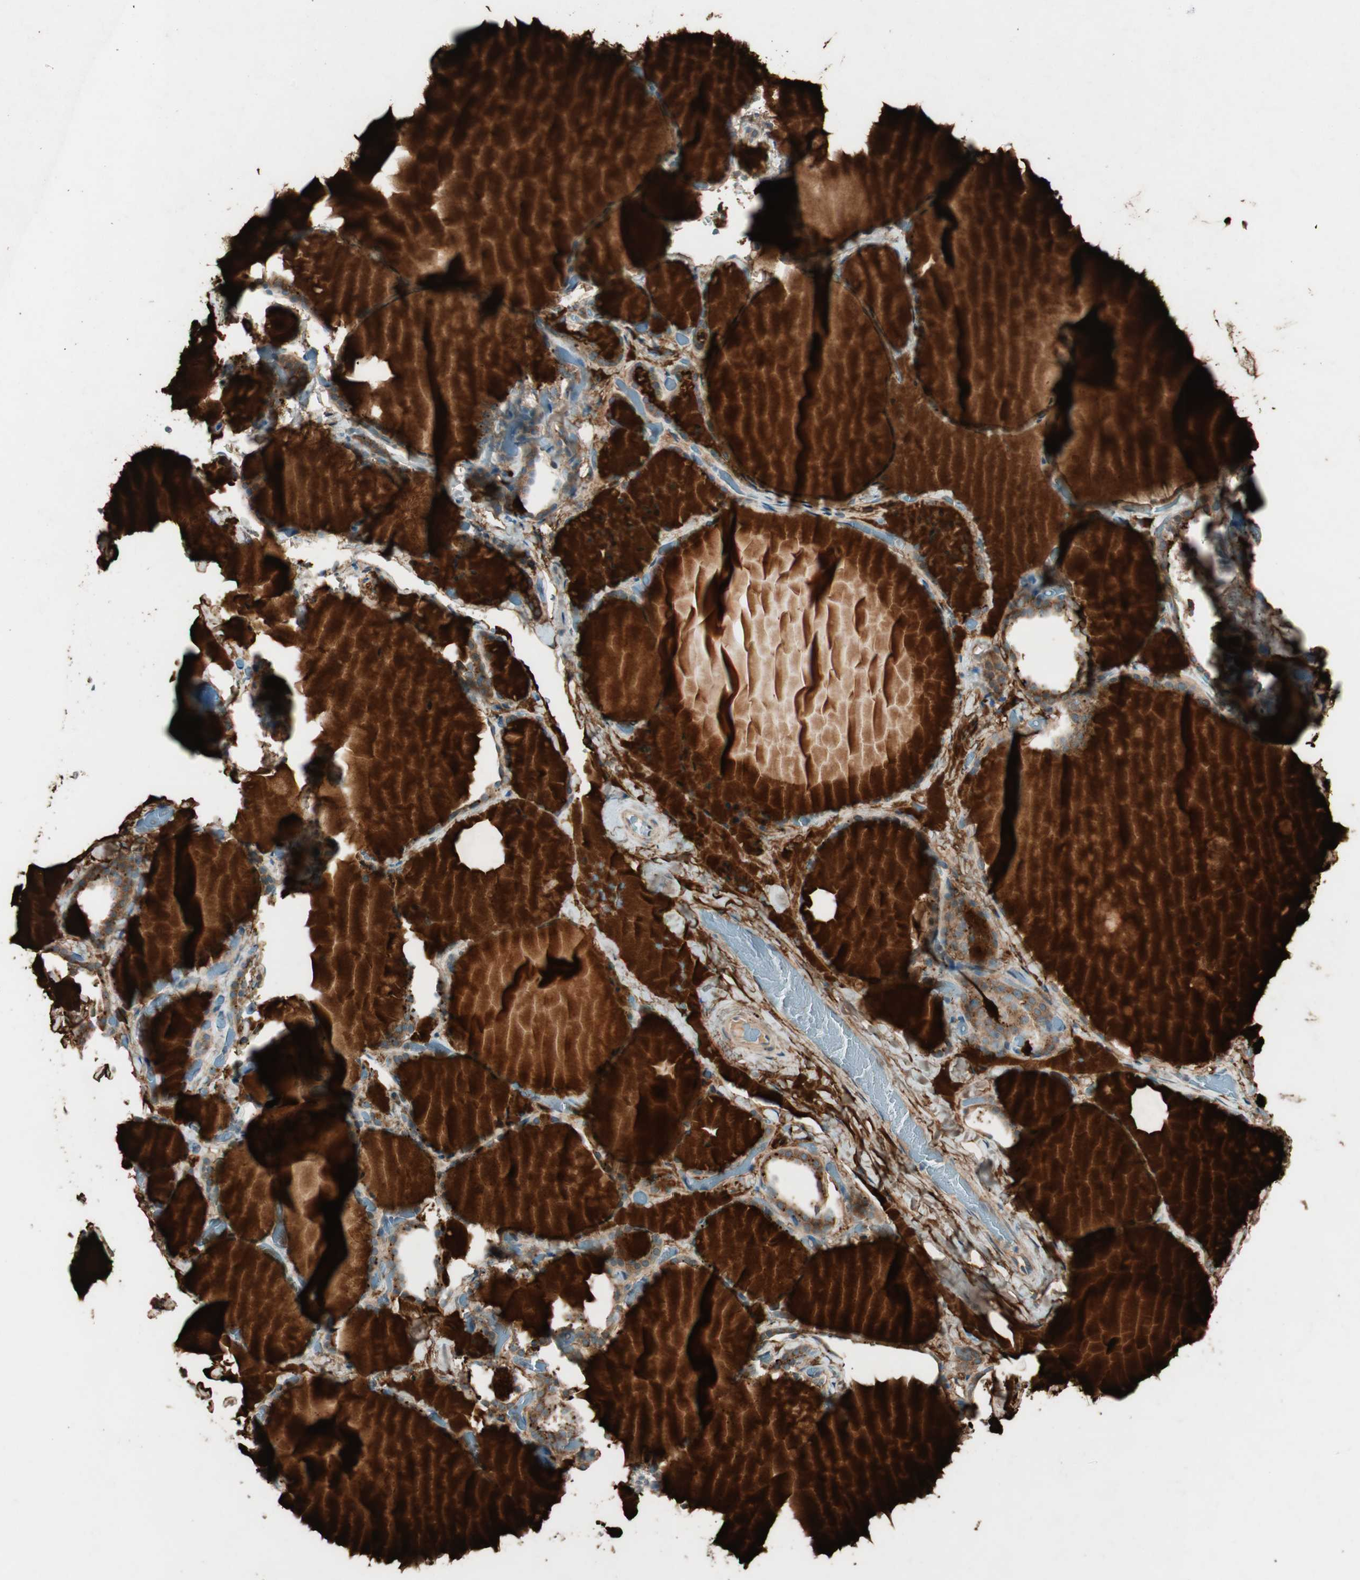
{"staining": {"intensity": "strong", "quantity": ">75%", "location": "cytoplasmic/membranous"}, "tissue": "thyroid gland", "cell_type": "Glandular cells", "image_type": "normal", "snomed": [{"axis": "morphology", "description": "Normal tissue, NOS"}, {"axis": "topography", "description": "Thyroid gland"}], "caption": "An IHC micrograph of normal tissue is shown. Protein staining in brown highlights strong cytoplasmic/membranous positivity in thyroid gland within glandular cells. (DAB (3,3'-diaminobenzidine) IHC with brightfield microscopy, high magnification).", "gene": "APOO", "patient": {"sex": "female", "age": 22}}